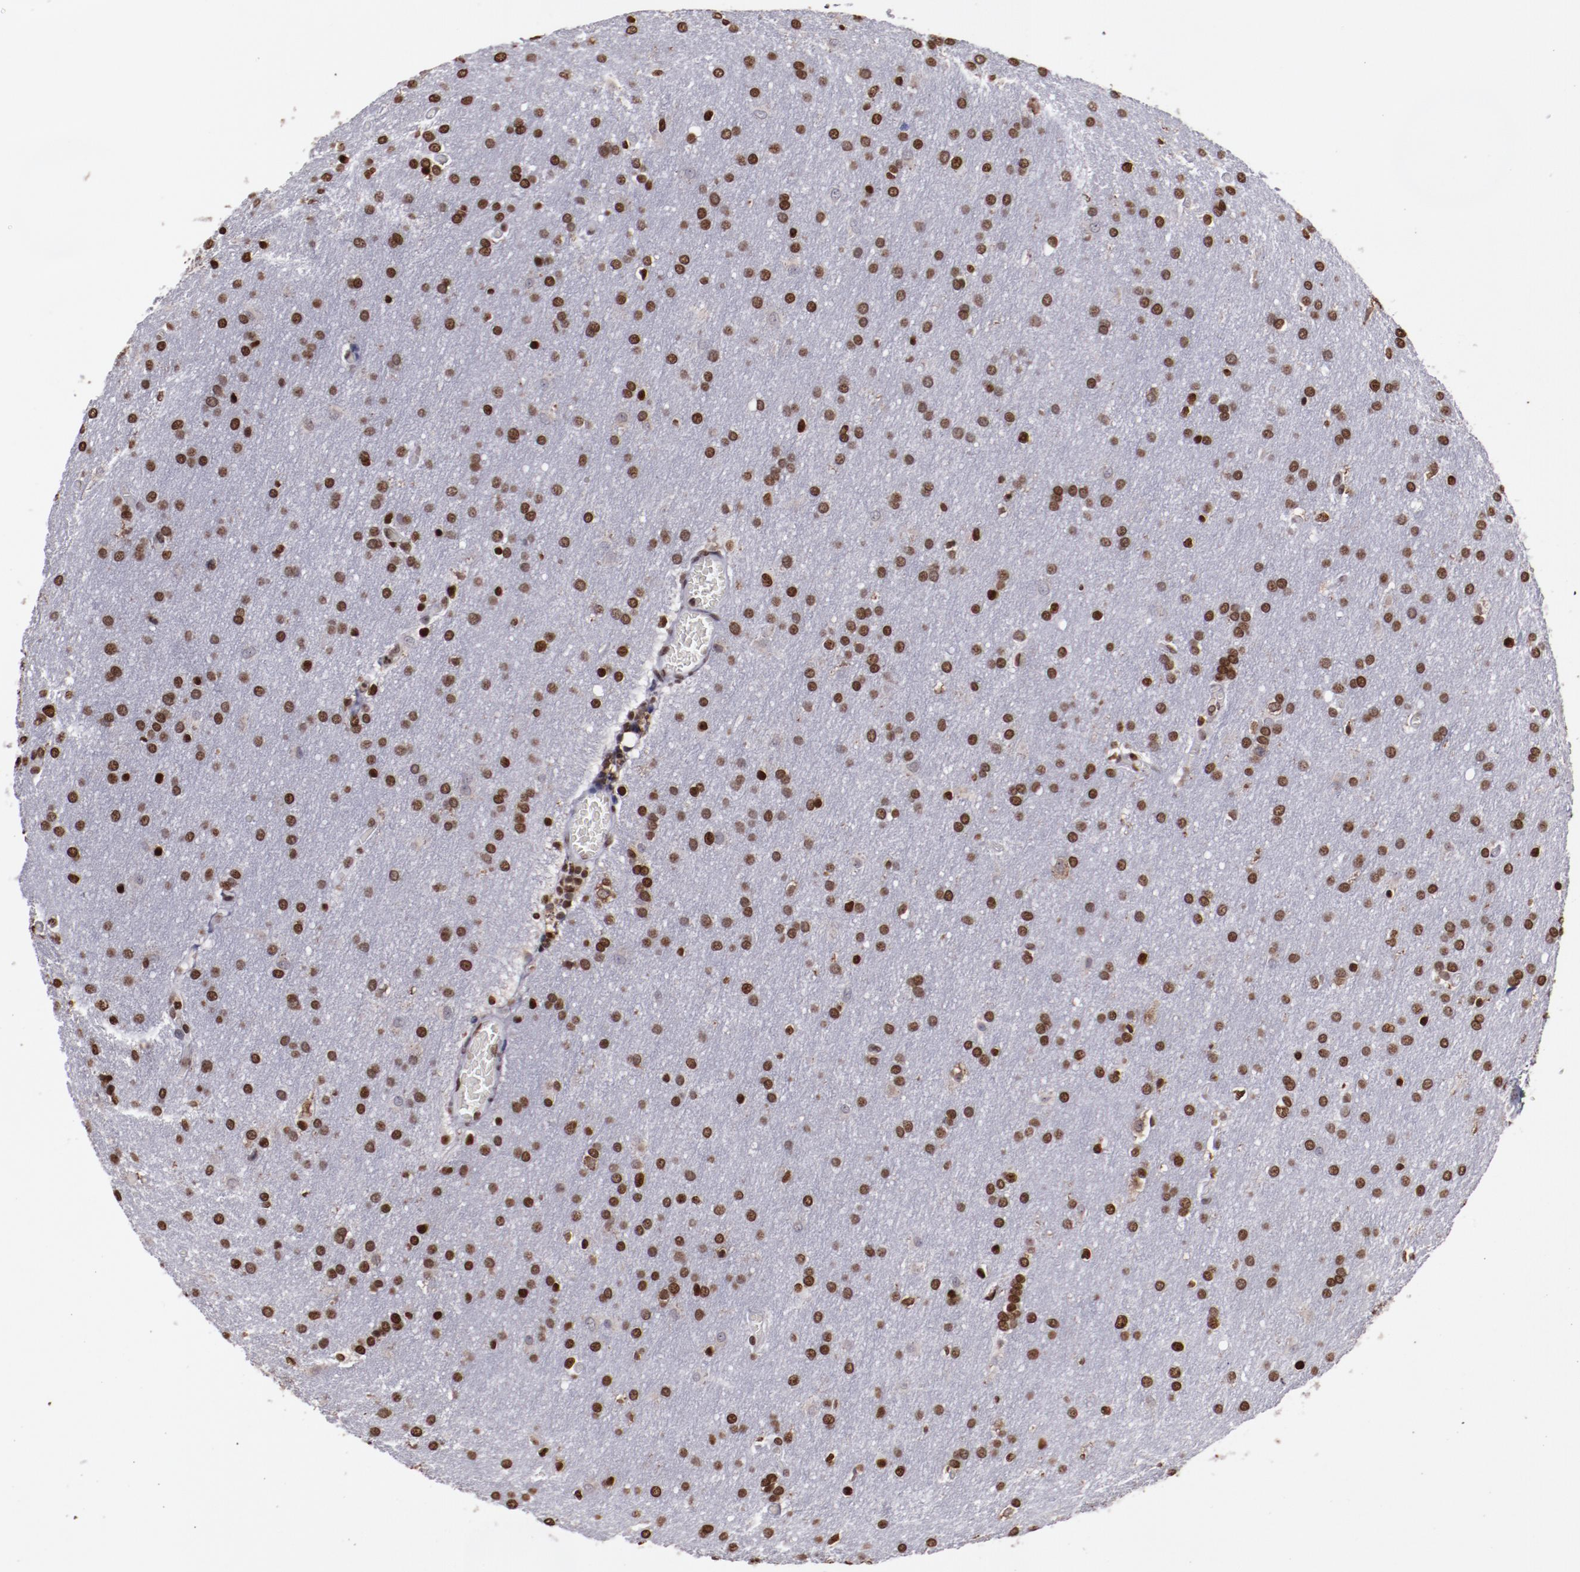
{"staining": {"intensity": "moderate", "quantity": ">75%", "location": "nuclear"}, "tissue": "glioma", "cell_type": "Tumor cells", "image_type": "cancer", "snomed": [{"axis": "morphology", "description": "Glioma, malignant, Low grade"}, {"axis": "topography", "description": "Brain"}], "caption": "The immunohistochemical stain shows moderate nuclear staining in tumor cells of glioma tissue.", "gene": "APEX1", "patient": {"sex": "female", "age": 32}}